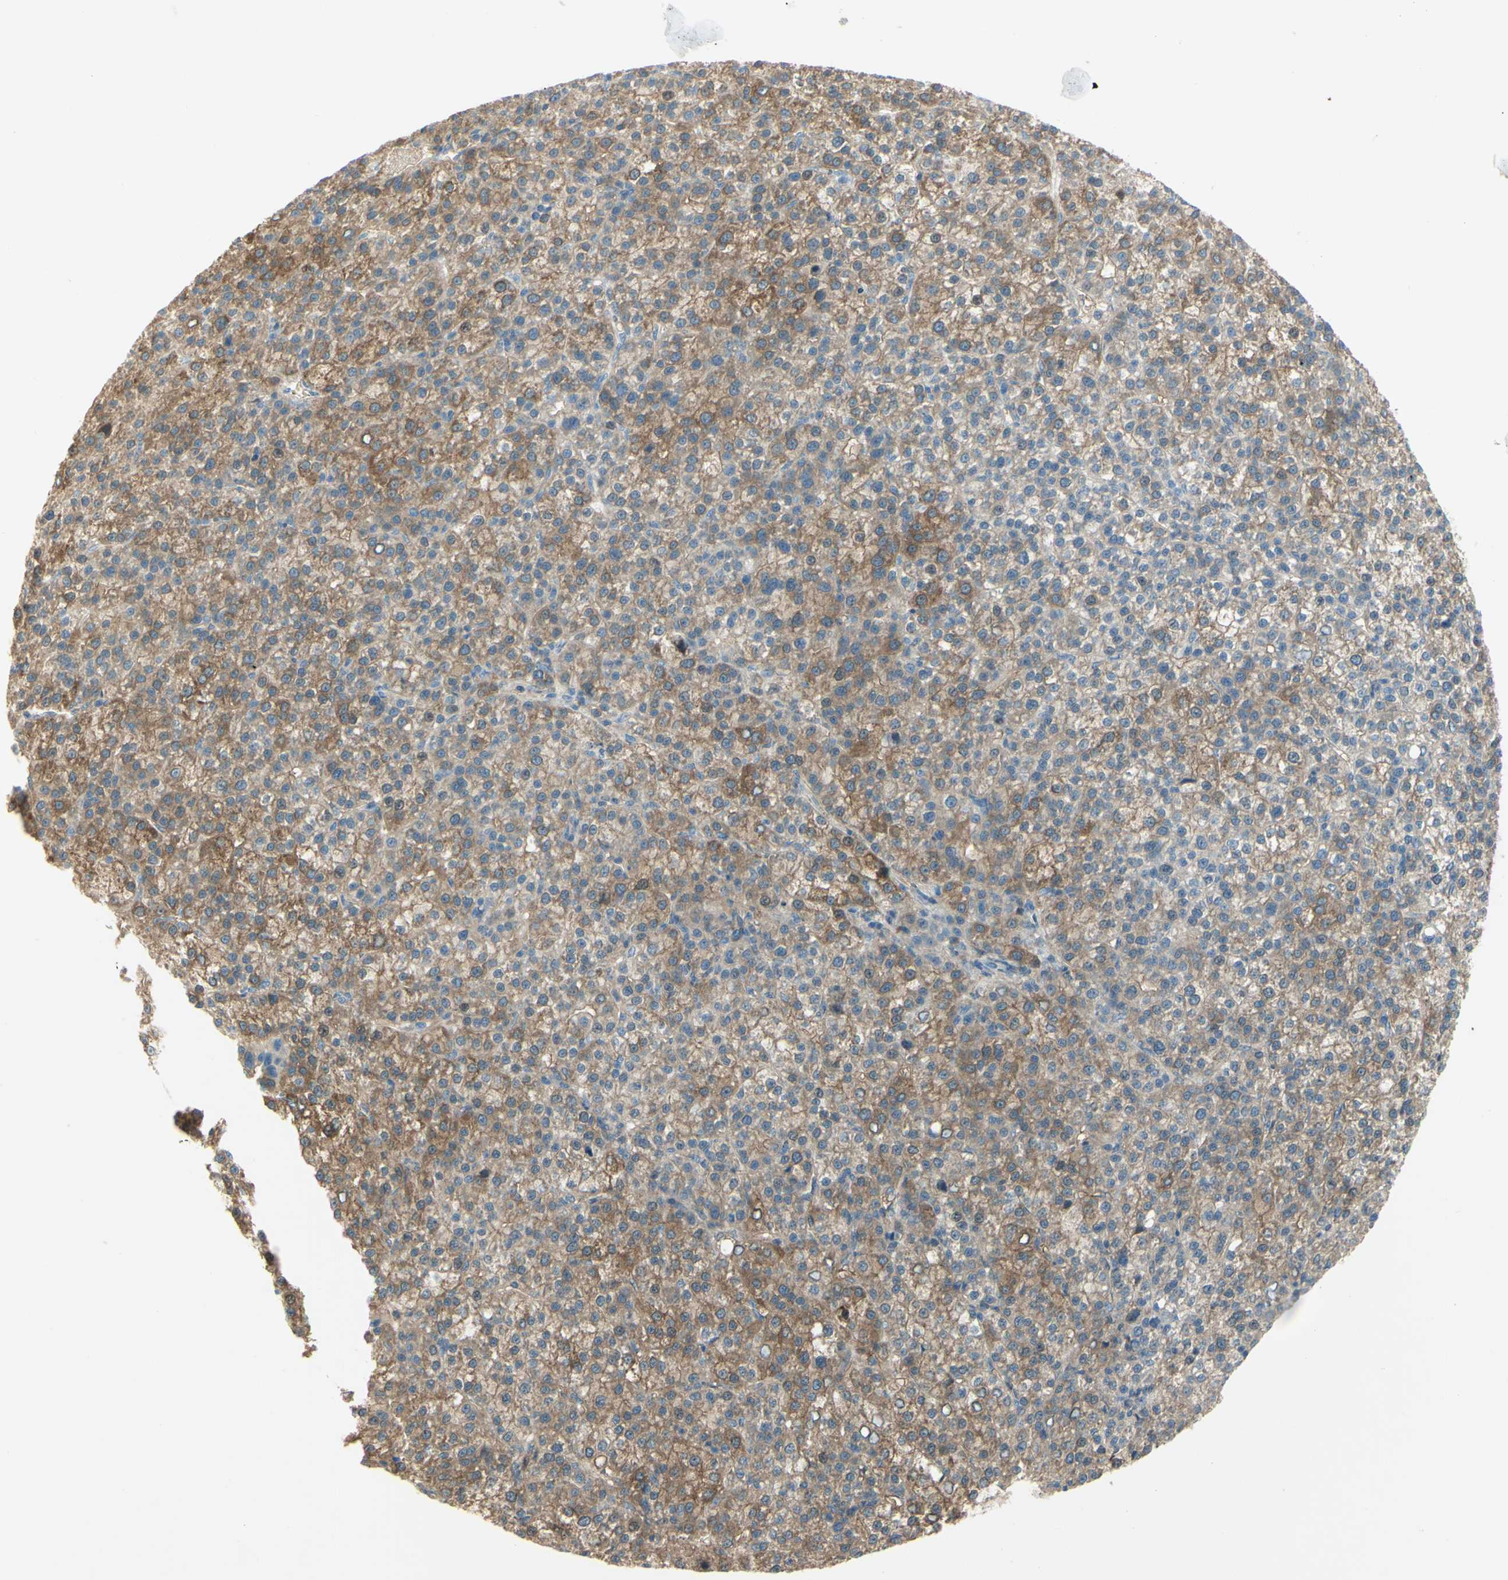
{"staining": {"intensity": "moderate", "quantity": ">75%", "location": "cytoplasmic/membranous"}, "tissue": "liver cancer", "cell_type": "Tumor cells", "image_type": "cancer", "snomed": [{"axis": "morphology", "description": "Carcinoma, Hepatocellular, NOS"}, {"axis": "topography", "description": "Liver"}], "caption": "An image showing moderate cytoplasmic/membranous expression in about >75% of tumor cells in hepatocellular carcinoma (liver), as visualized by brown immunohistochemical staining.", "gene": "C1orf159", "patient": {"sex": "female", "age": 58}}